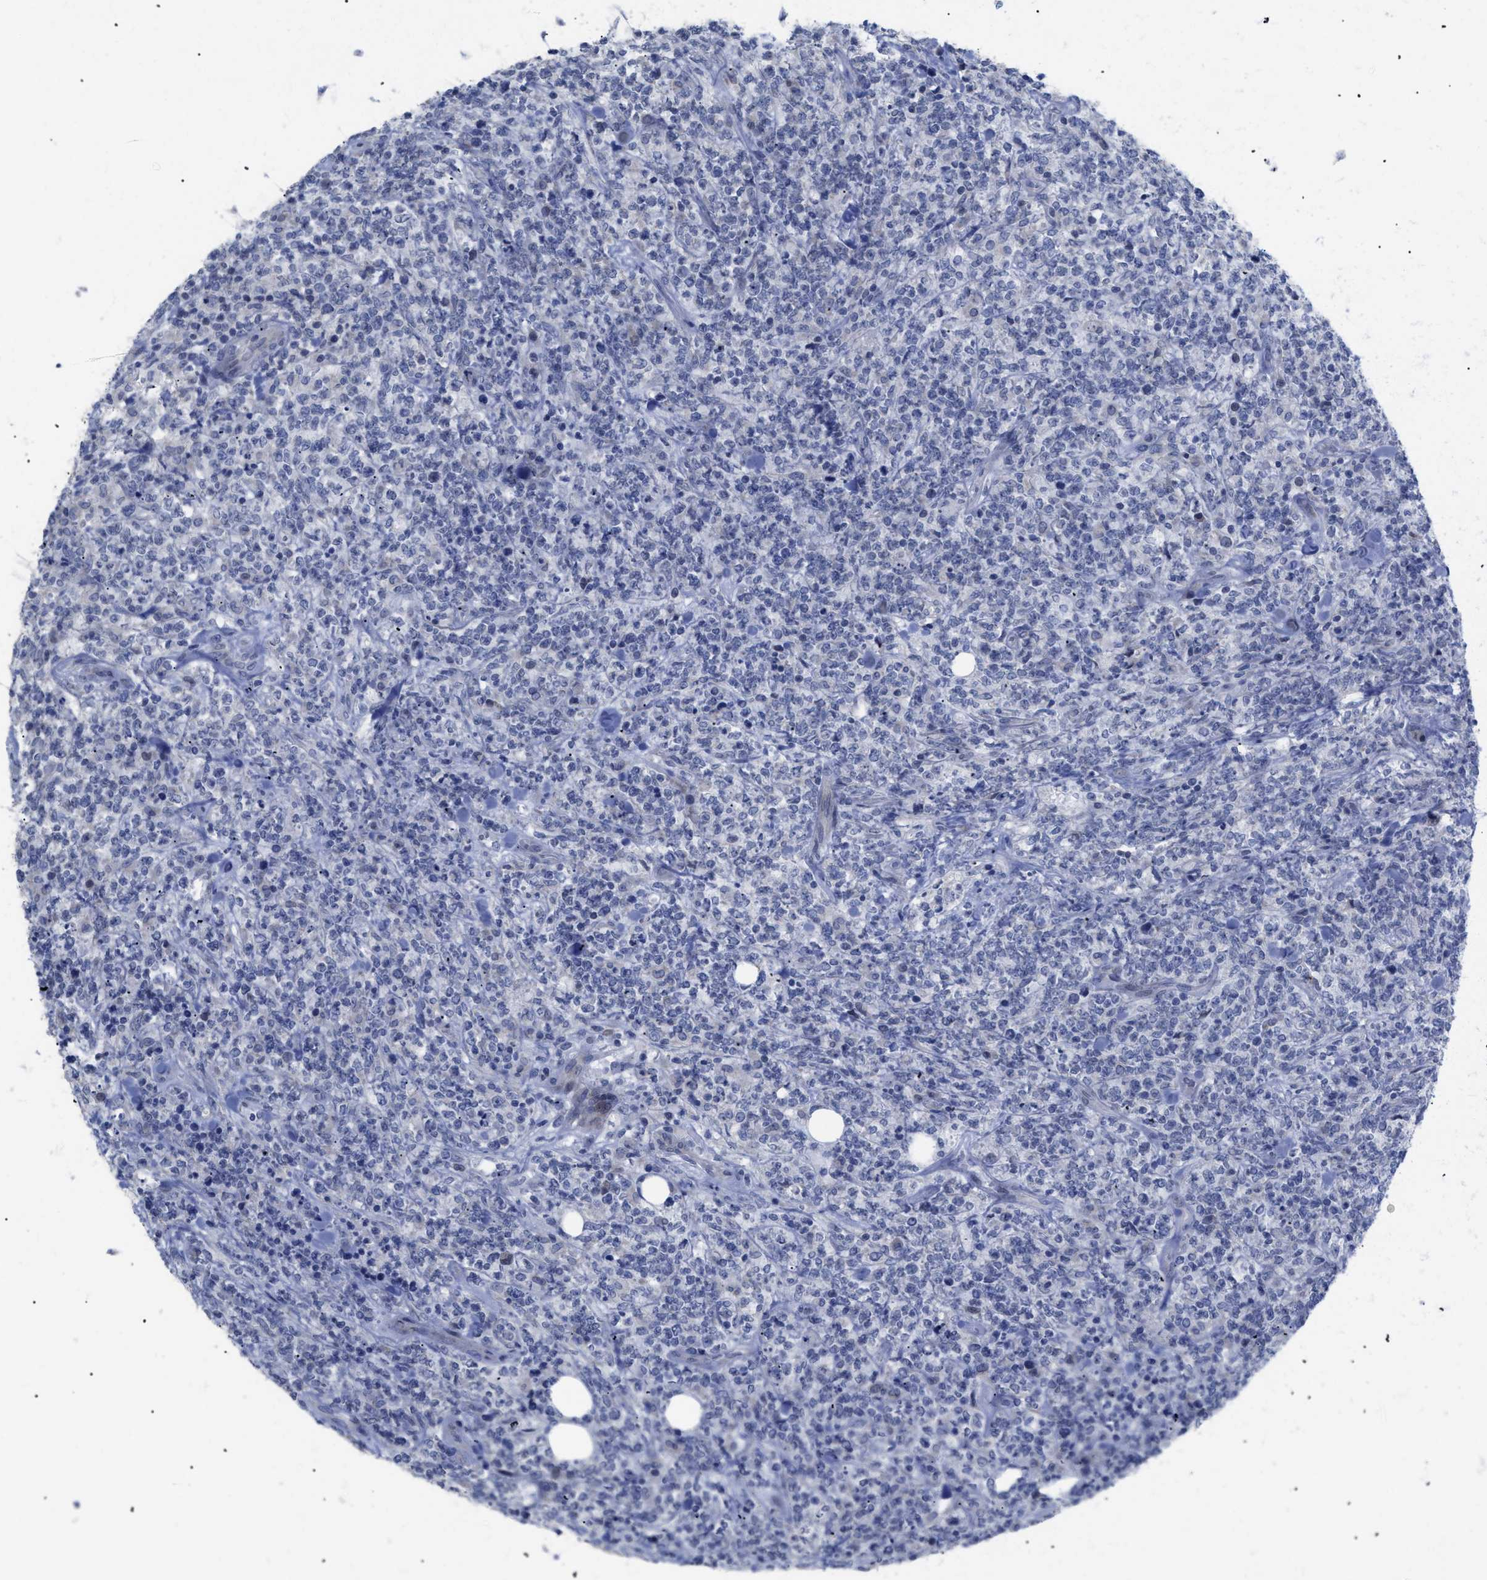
{"staining": {"intensity": "negative", "quantity": "none", "location": "none"}, "tissue": "lymphoma", "cell_type": "Tumor cells", "image_type": "cancer", "snomed": [{"axis": "morphology", "description": "Malignant lymphoma, non-Hodgkin's type, High grade"}, {"axis": "topography", "description": "Soft tissue"}], "caption": "An IHC histopathology image of lymphoma is shown. There is no staining in tumor cells of lymphoma. Nuclei are stained in blue.", "gene": "CAV3", "patient": {"sex": "male", "age": 18}}